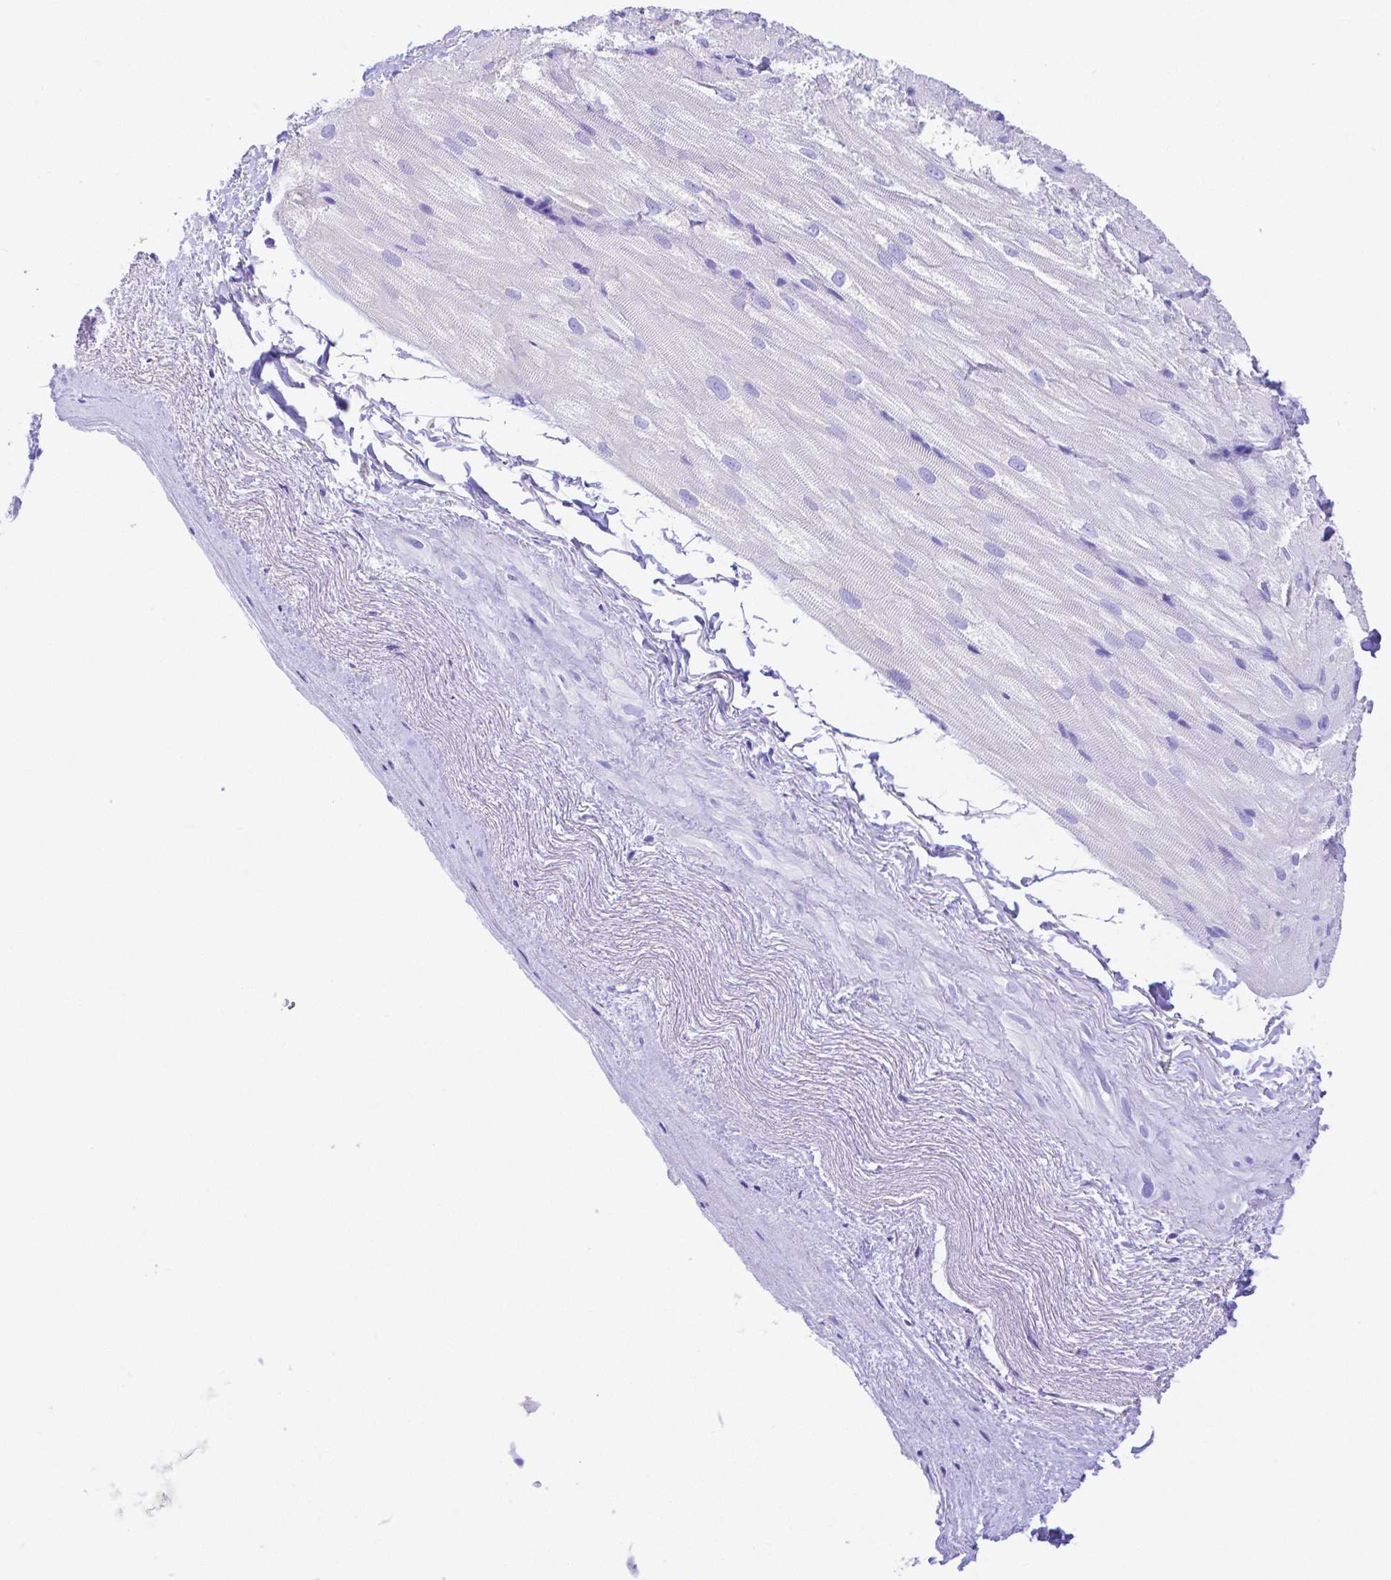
{"staining": {"intensity": "negative", "quantity": "none", "location": "none"}, "tissue": "heart muscle", "cell_type": "Cardiomyocytes", "image_type": "normal", "snomed": [{"axis": "morphology", "description": "Normal tissue, NOS"}, {"axis": "topography", "description": "Heart"}], "caption": "The photomicrograph displays no staining of cardiomyocytes in normal heart muscle.", "gene": "SMR3A", "patient": {"sex": "male", "age": 62}}